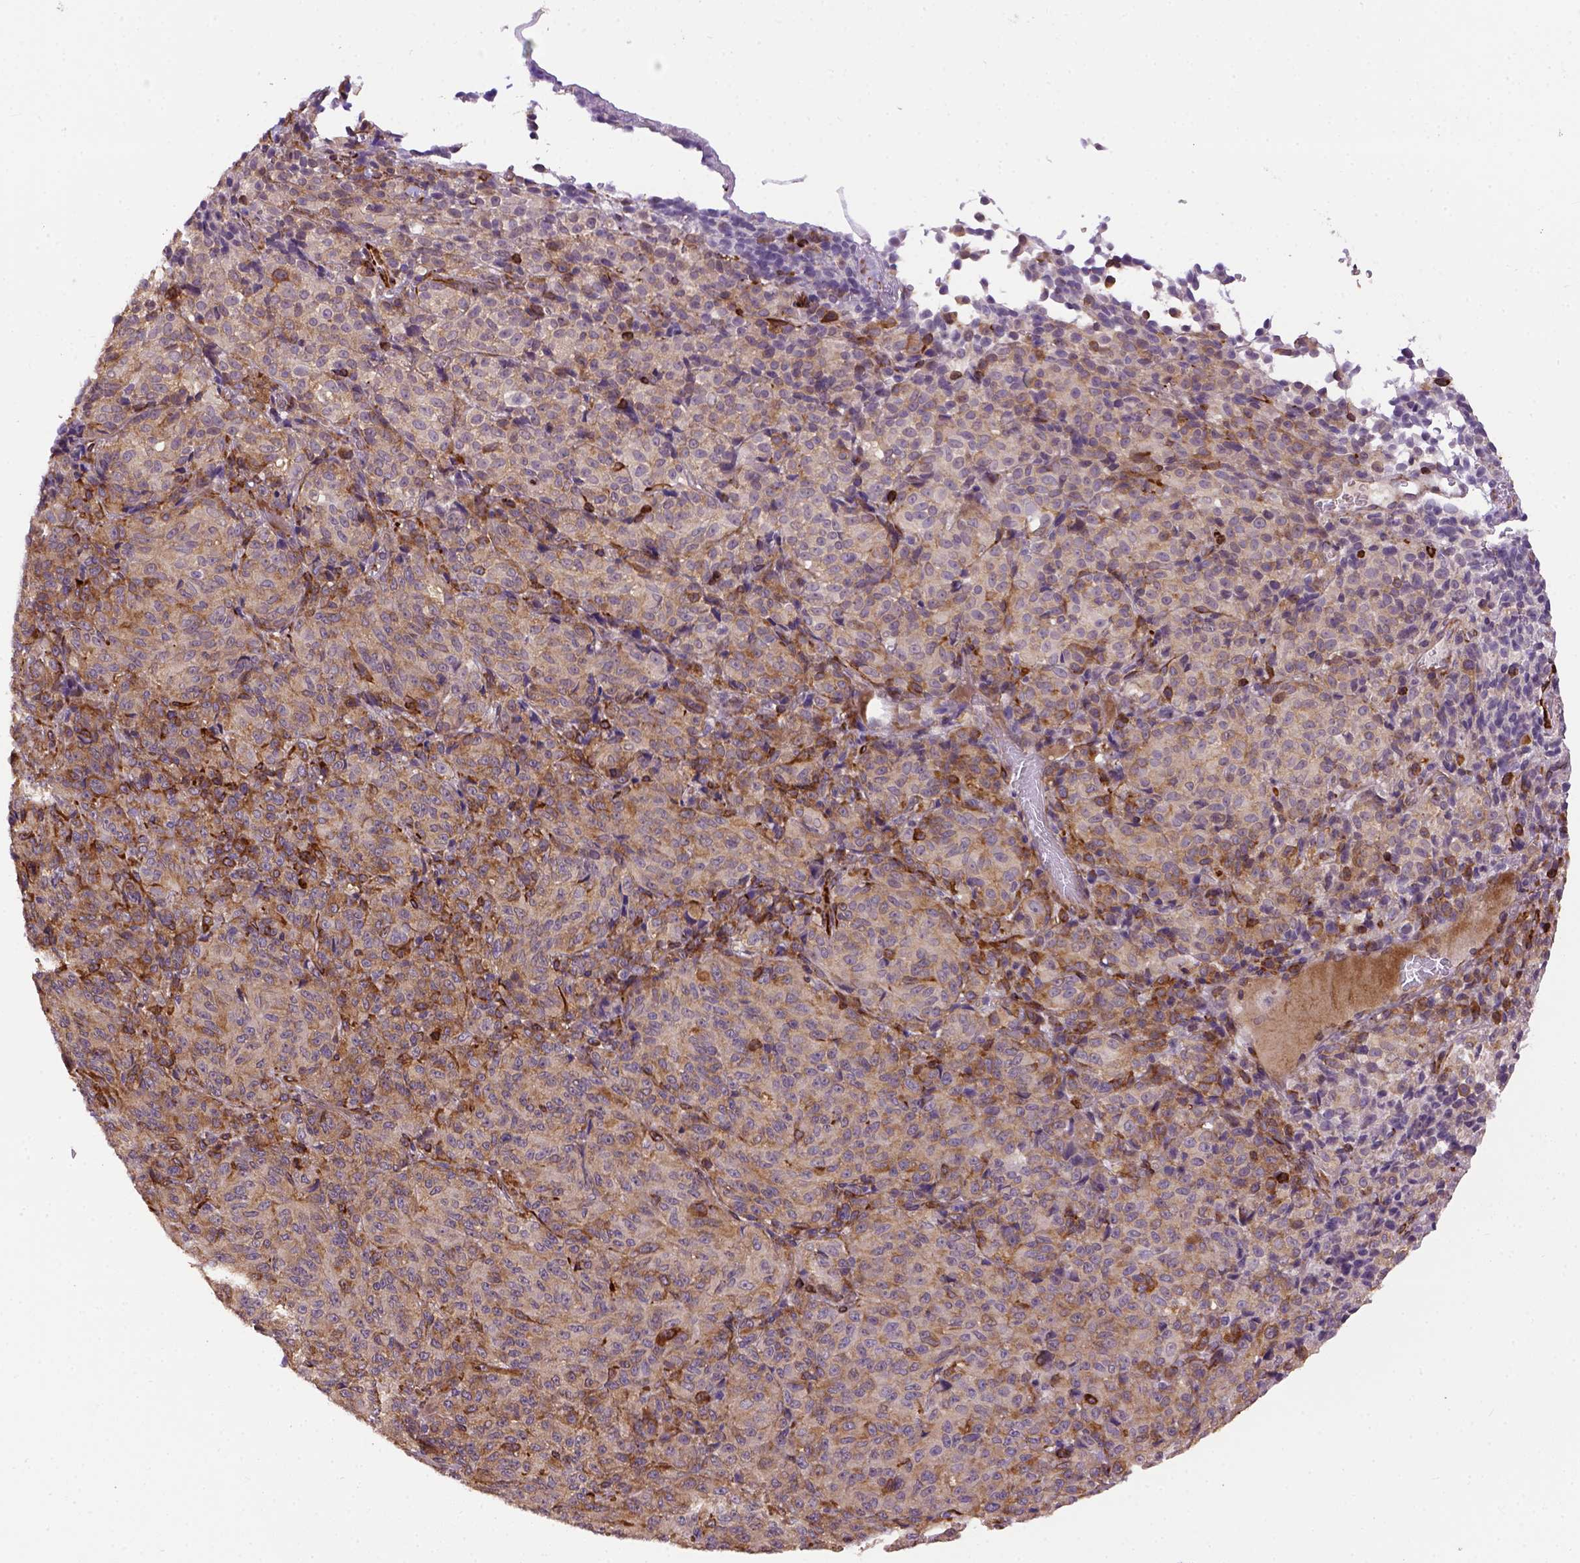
{"staining": {"intensity": "moderate", "quantity": ">75%", "location": "cytoplasmic/membranous"}, "tissue": "melanoma", "cell_type": "Tumor cells", "image_type": "cancer", "snomed": [{"axis": "morphology", "description": "Malignant melanoma, Metastatic site"}, {"axis": "topography", "description": "Brain"}], "caption": "Moderate cytoplasmic/membranous staining is appreciated in approximately >75% of tumor cells in melanoma.", "gene": "KAZN", "patient": {"sex": "female", "age": 56}}